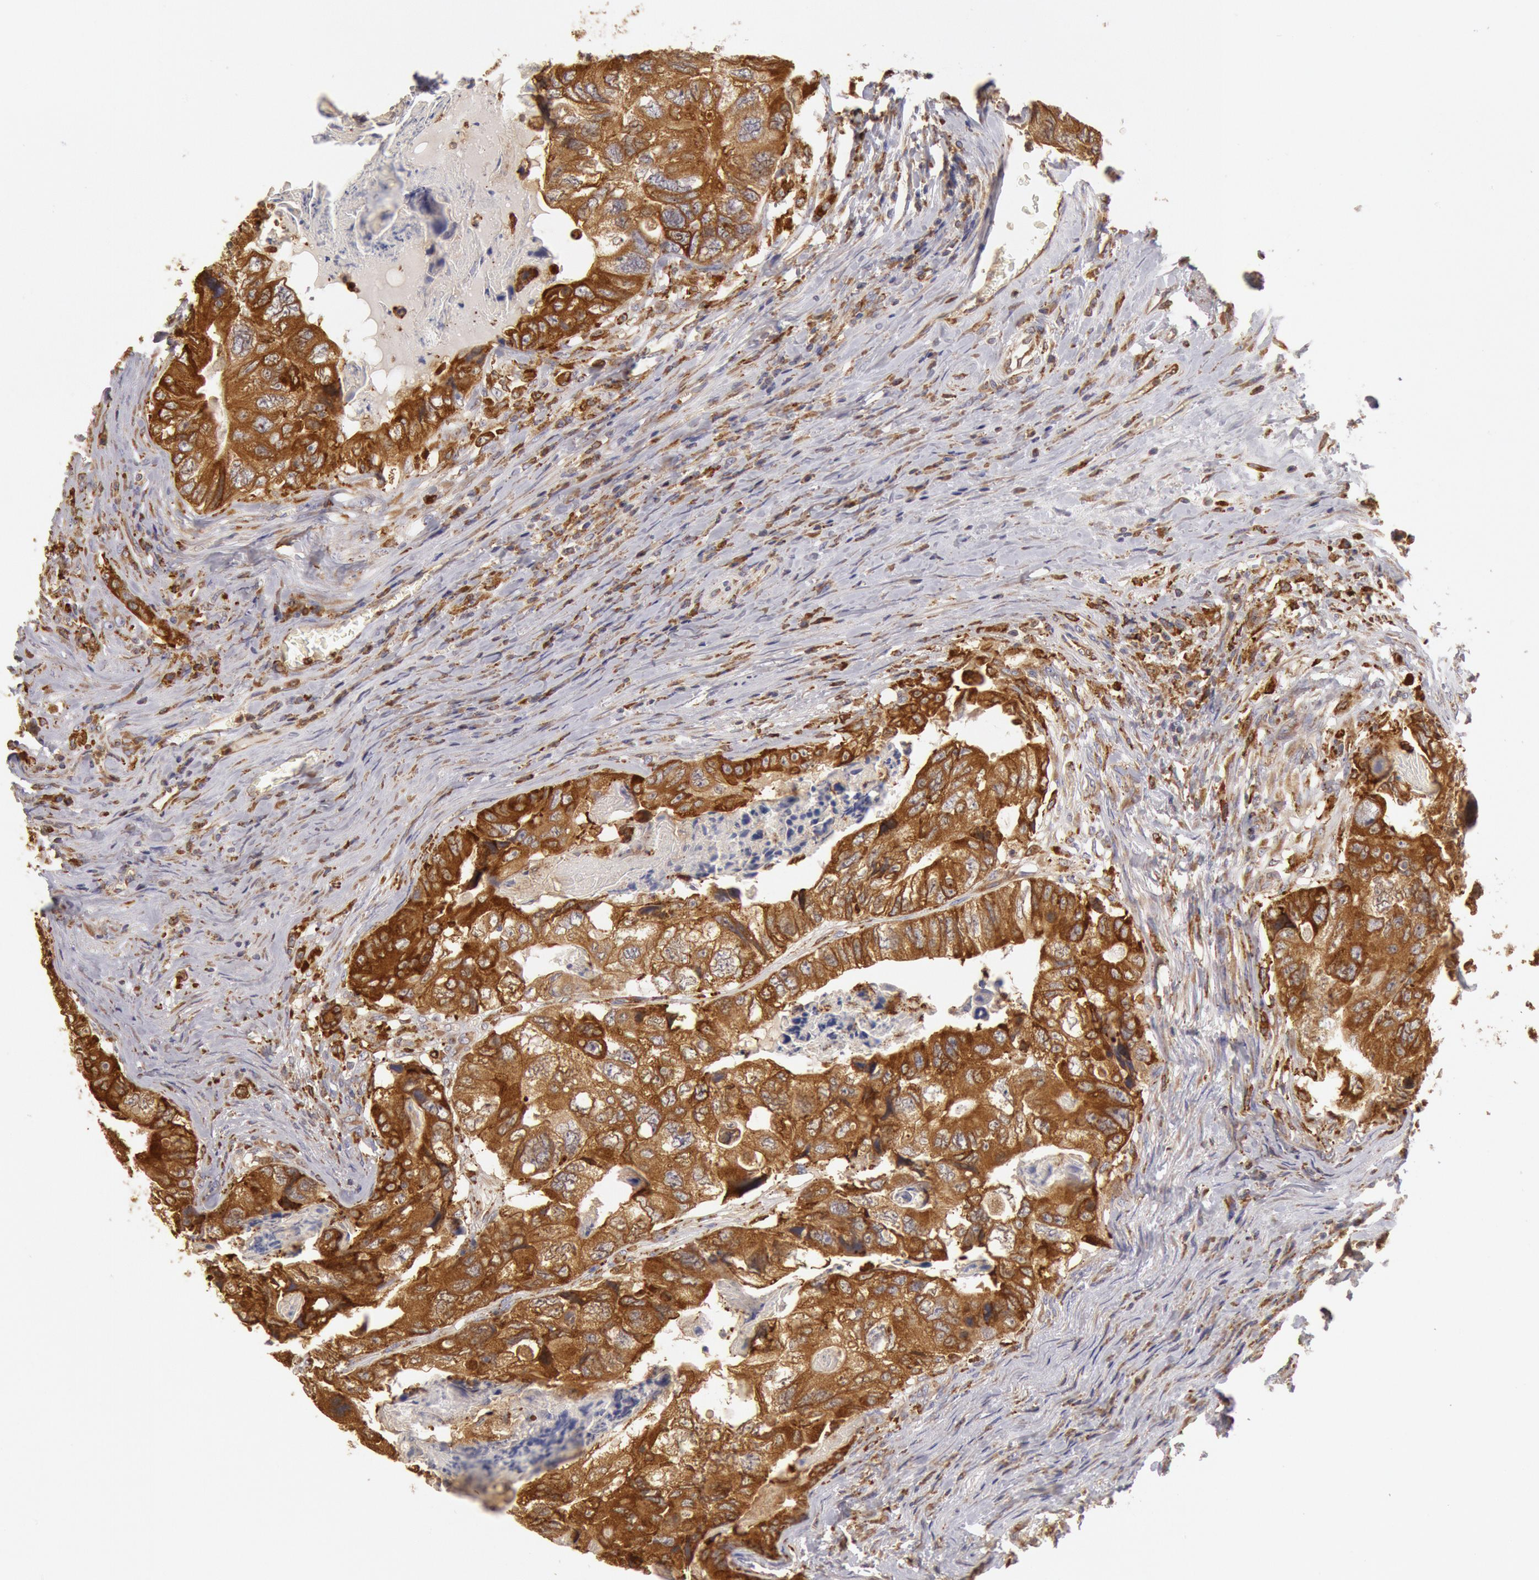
{"staining": {"intensity": "strong", "quantity": ">75%", "location": "cytoplasmic/membranous"}, "tissue": "colorectal cancer", "cell_type": "Tumor cells", "image_type": "cancer", "snomed": [{"axis": "morphology", "description": "Adenocarcinoma, NOS"}, {"axis": "topography", "description": "Rectum"}], "caption": "Adenocarcinoma (colorectal) stained for a protein shows strong cytoplasmic/membranous positivity in tumor cells.", "gene": "ERP44", "patient": {"sex": "female", "age": 82}}